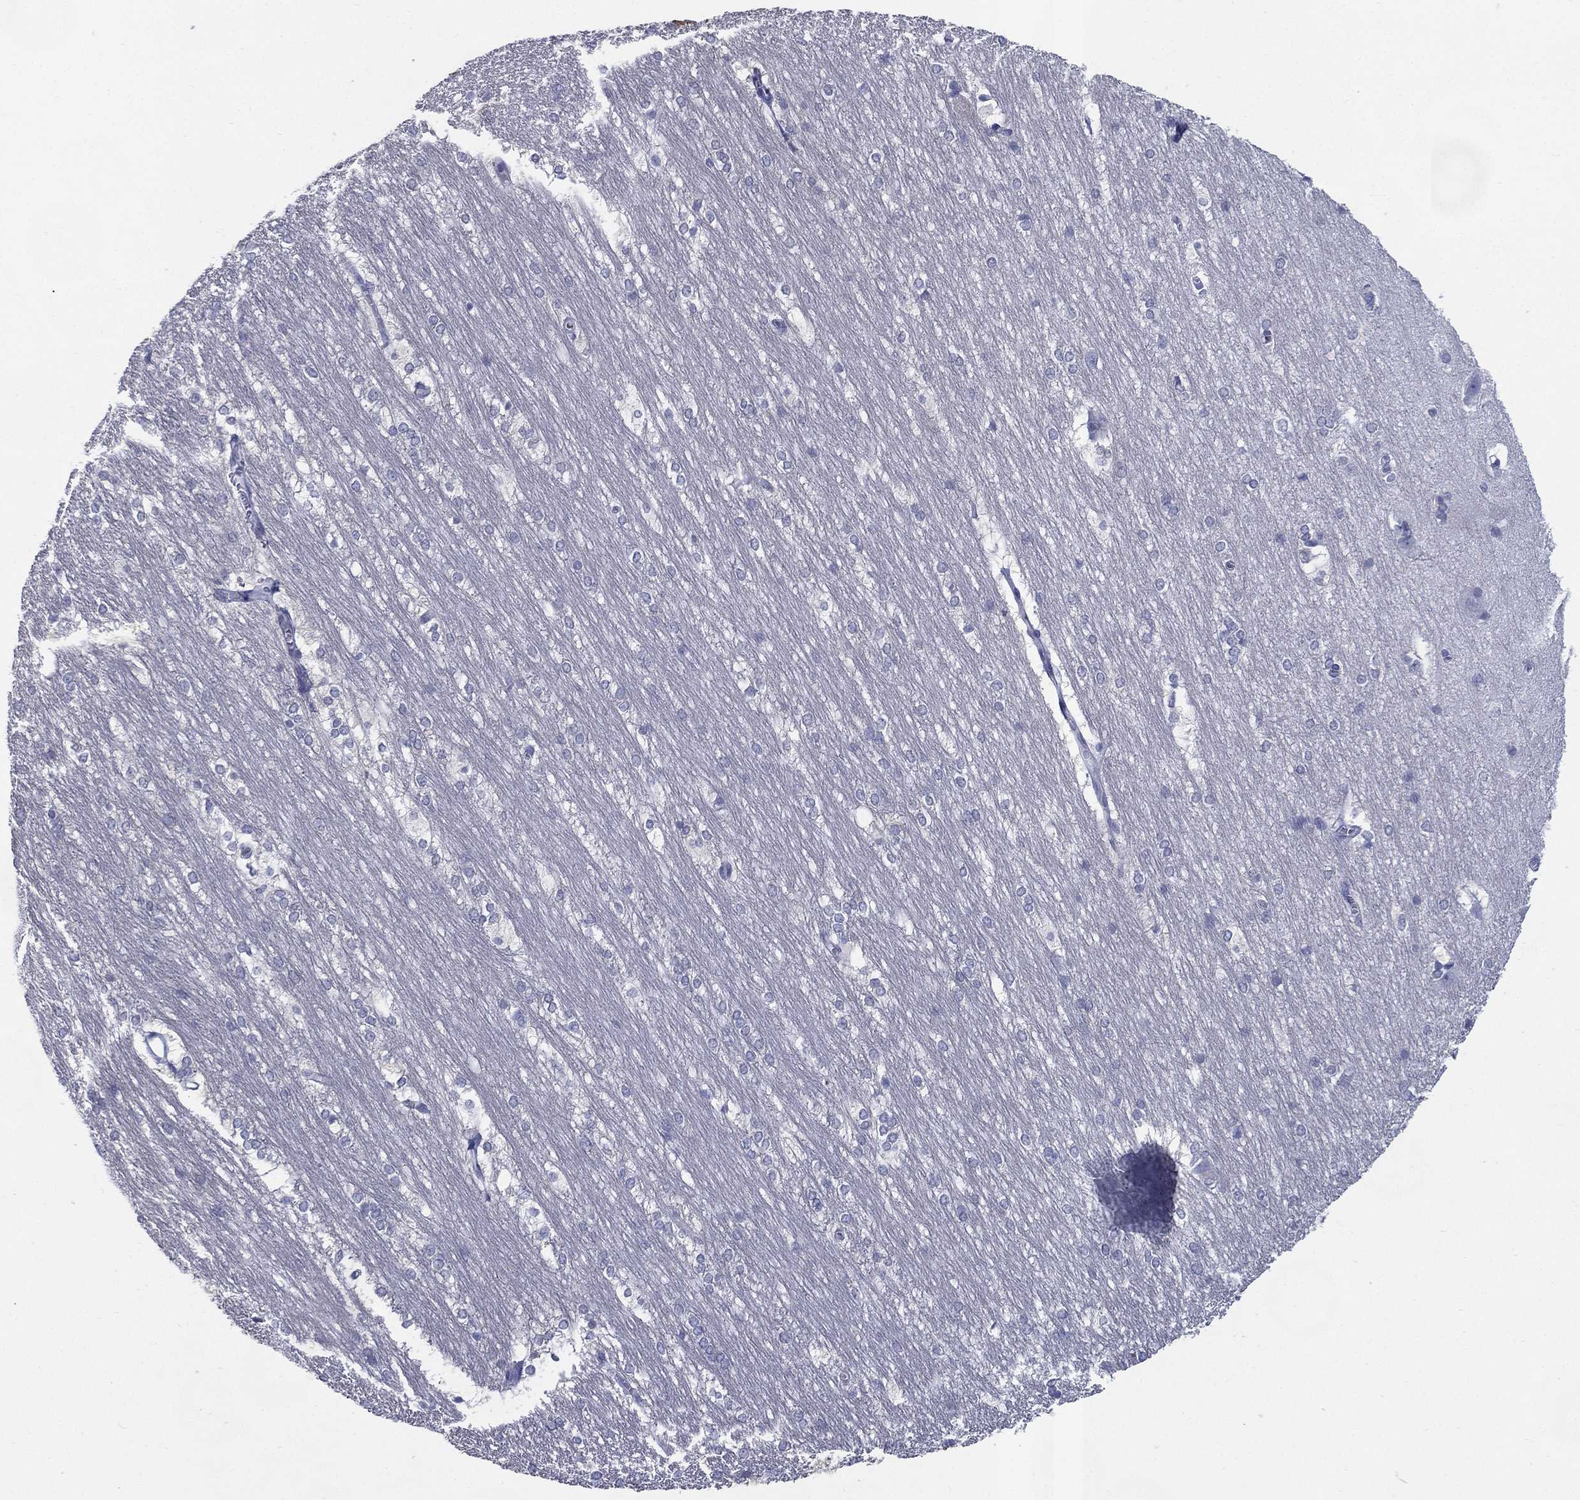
{"staining": {"intensity": "negative", "quantity": "none", "location": "none"}, "tissue": "hippocampus", "cell_type": "Glial cells", "image_type": "normal", "snomed": [{"axis": "morphology", "description": "Normal tissue, NOS"}, {"axis": "topography", "description": "Cerebral cortex"}, {"axis": "topography", "description": "Hippocampus"}], "caption": "Immunohistochemistry (IHC) of normal hippocampus shows no staining in glial cells.", "gene": "KIF2C", "patient": {"sex": "female", "age": 19}}